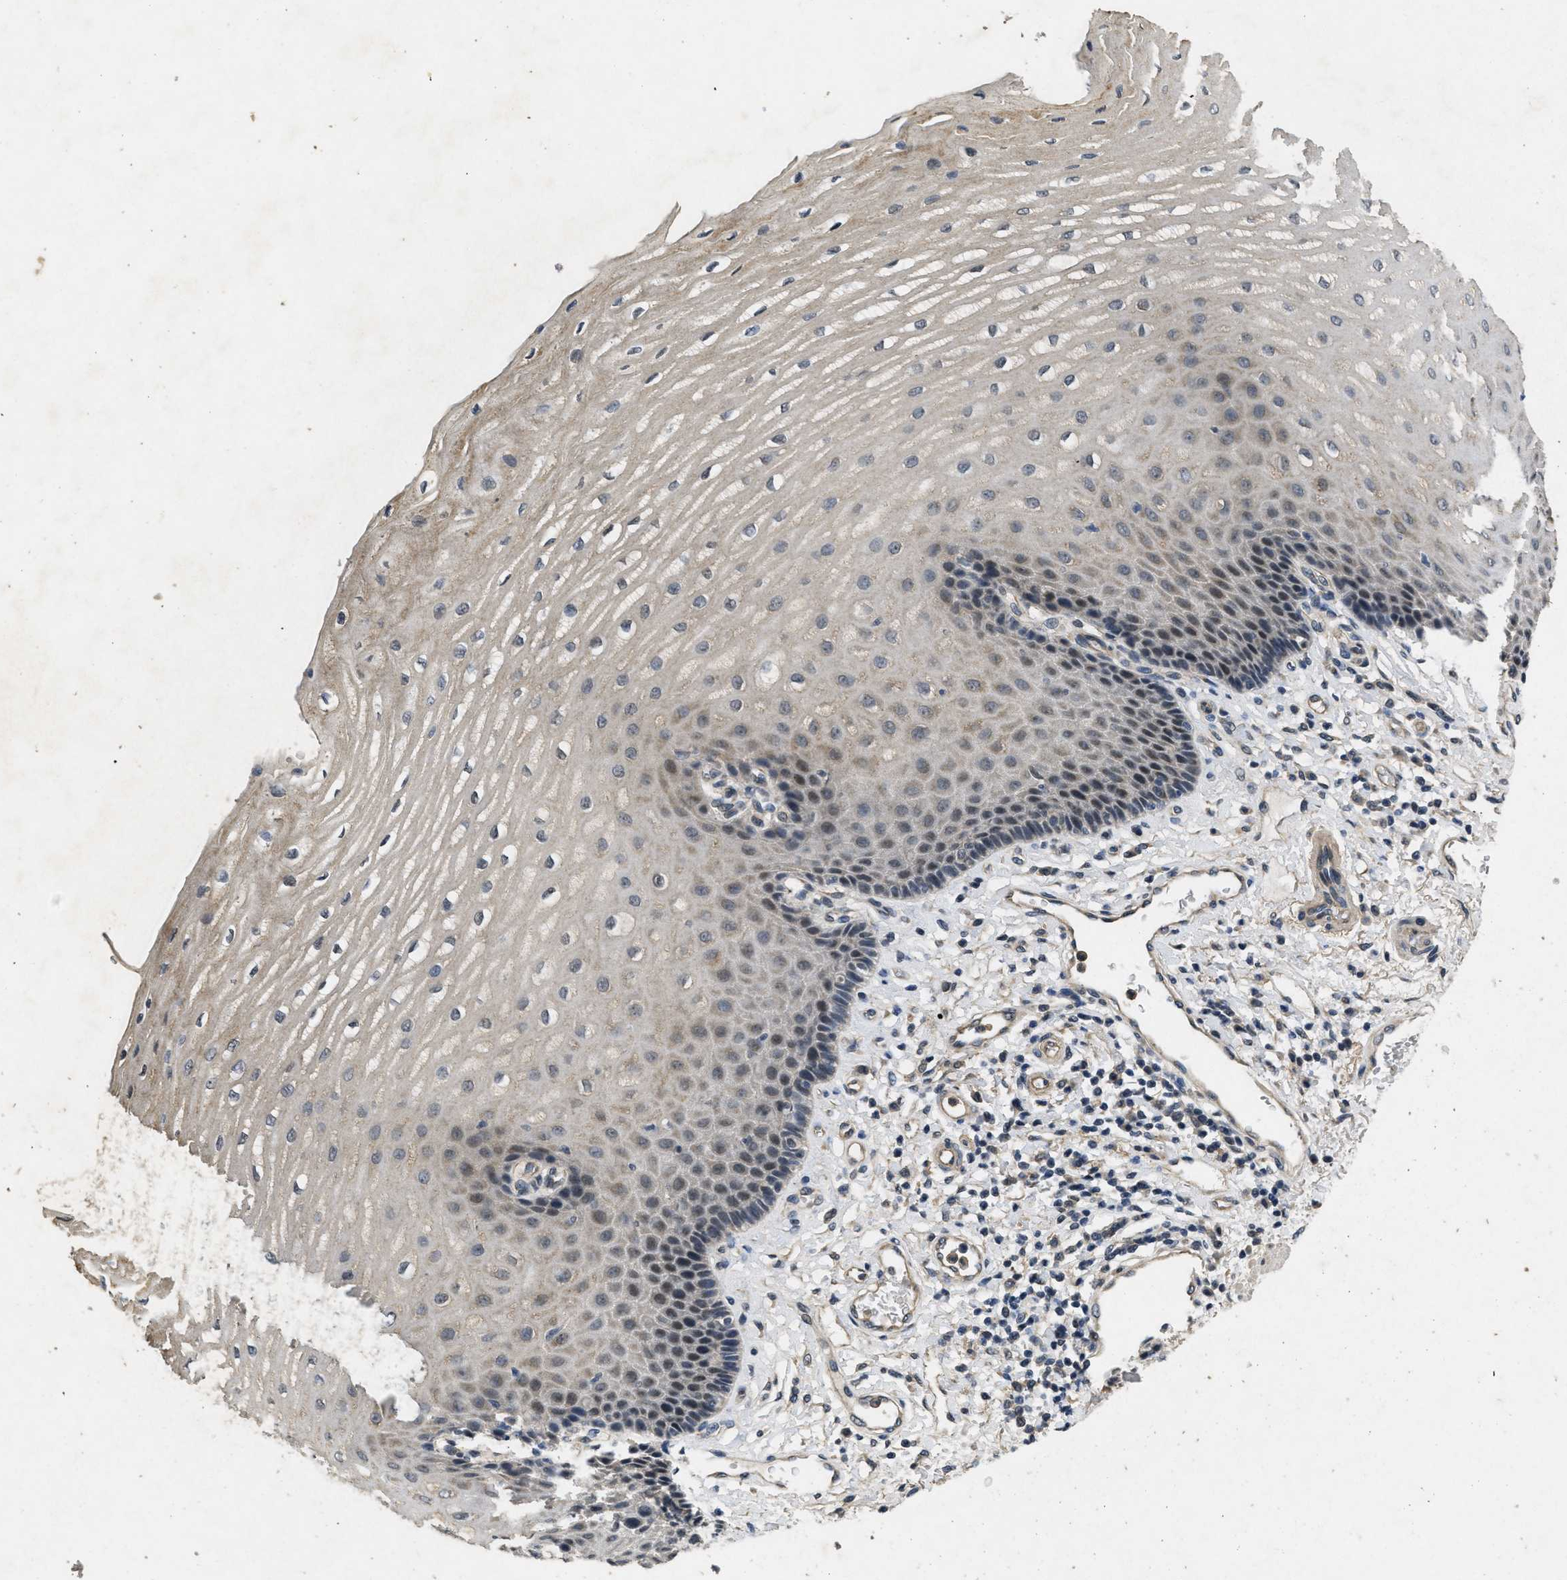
{"staining": {"intensity": "moderate", "quantity": "<25%", "location": "nuclear"}, "tissue": "esophagus", "cell_type": "Squamous epithelial cells", "image_type": "normal", "snomed": [{"axis": "morphology", "description": "Normal tissue, NOS"}, {"axis": "topography", "description": "Esophagus"}], "caption": "DAB (3,3'-diaminobenzidine) immunohistochemical staining of benign human esophagus exhibits moderate nuclear protein positivity in about <25% of squamous epithelial cells.", "gene": "PAPOLG", "patient": {"sex": "male", "age": 54}}